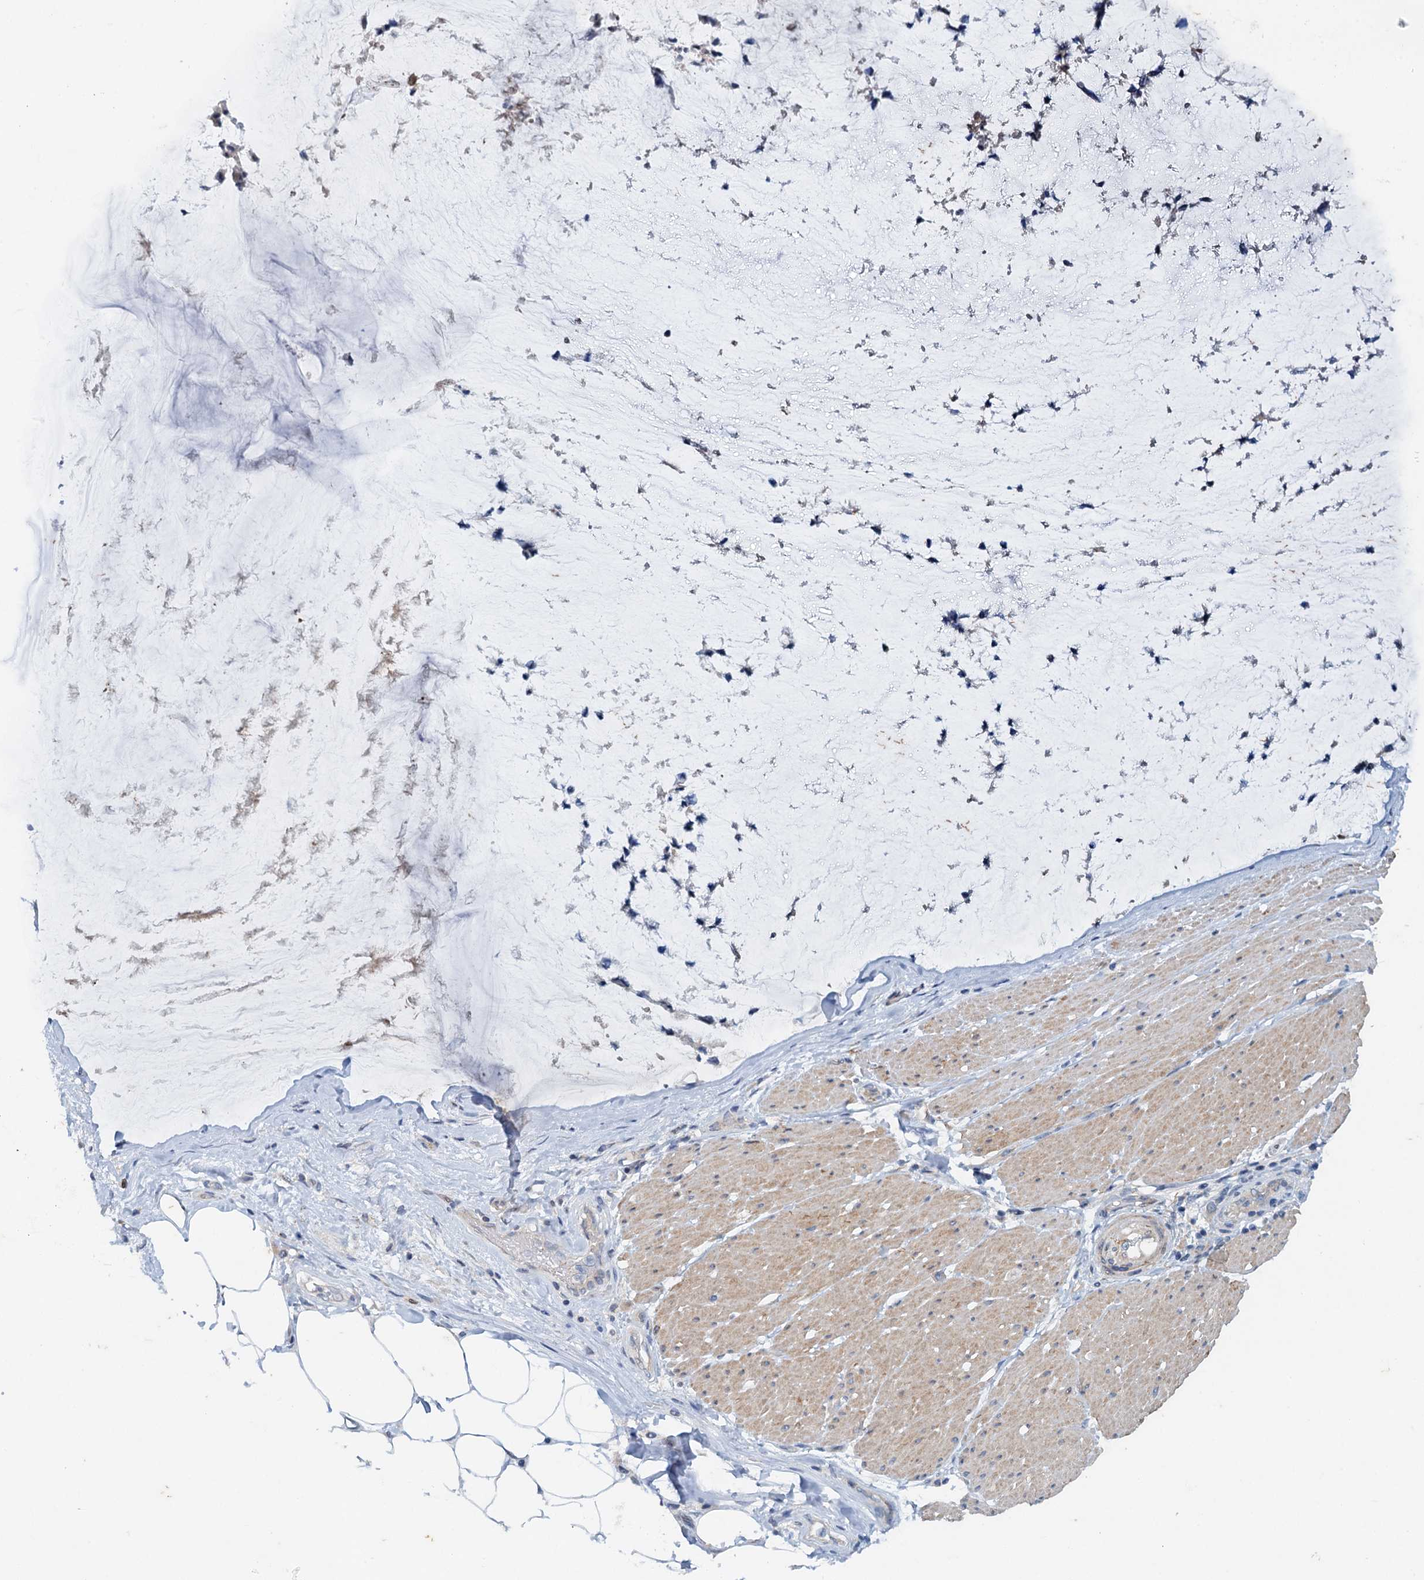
{"staining": {"intensity": "negative", "quantity": "none", "location": "none"}, "tissue": "ovarian cancer", "cell_type": "Tumor cells", "image_type": "cancer", "snomed": [{"axis": "morphology", "description": "Cystadenocarcinoma, mucinous, NOS"}, {"axis": "topography", "description": "Ovary"}], "caption": "DAB (3,3'-diaminobenzidine) immunohistochemical staining of ovarian cancer reveals no significant expression in tumor cells. (DAB immunohistochemistry, high magnification).", "gene": "NBEA", "patient": {"sex": "female", "age": 39}}